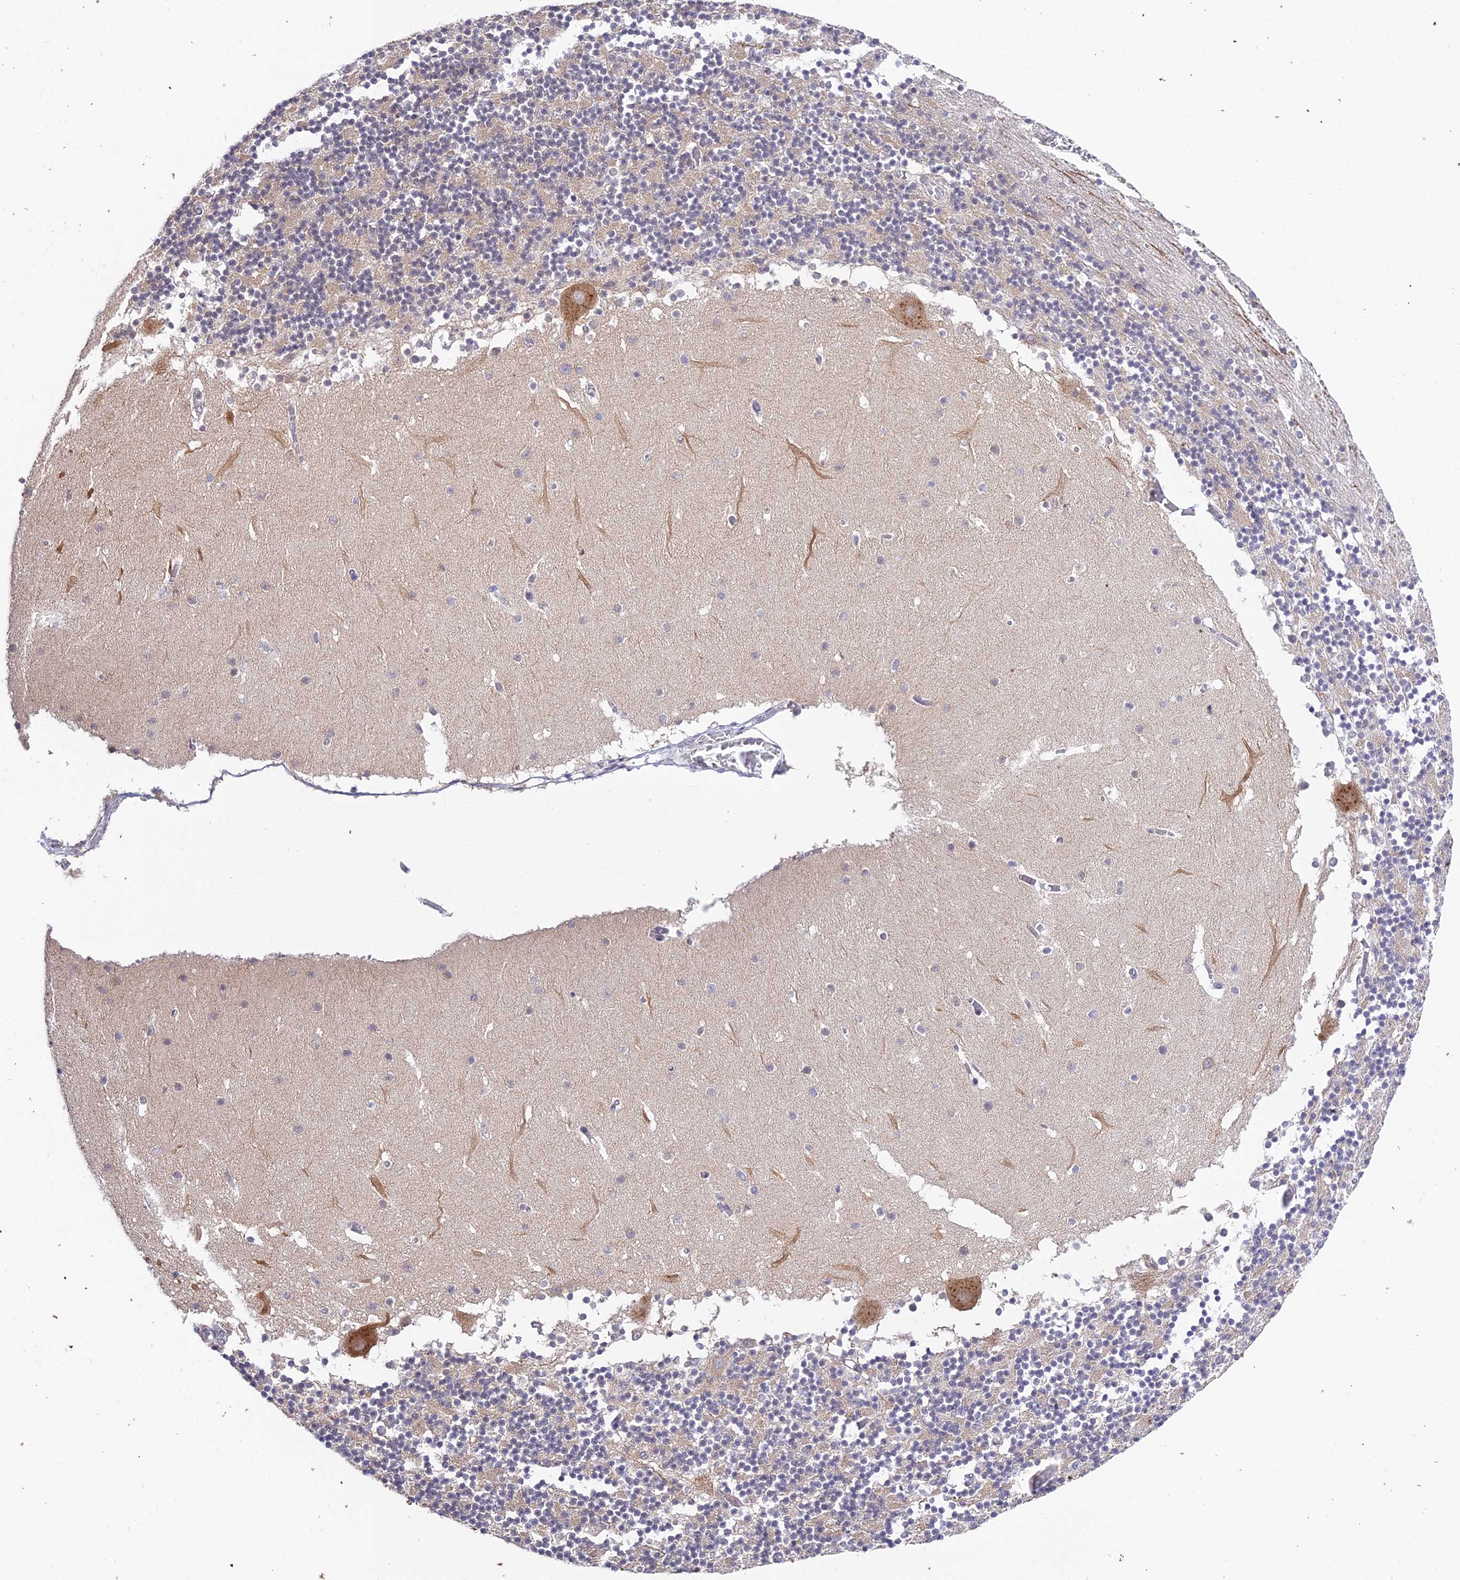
{"staining": {"intensity": "weak", "quantity": "<25%", "location": "cytoplasmic/membranous"}, "tissue": "cerebellum", "cell_type": "Cells in granular layer", "image_type": "normal", "snomed": [{"axis": "morphology", "description": "Normal tissue, NOS"}, {"axis": "topography", "description": "Cerebellum"}], "caption": "The photomicrograph demonstrates no significant staining in cells in granular layer of cerebellum. The staining is performed using DAB brown chromogen with nuclei counter-stained in using hematoxylin.", "gene": "TEKT1", "patient": {"sex": "female", "age": 28}}